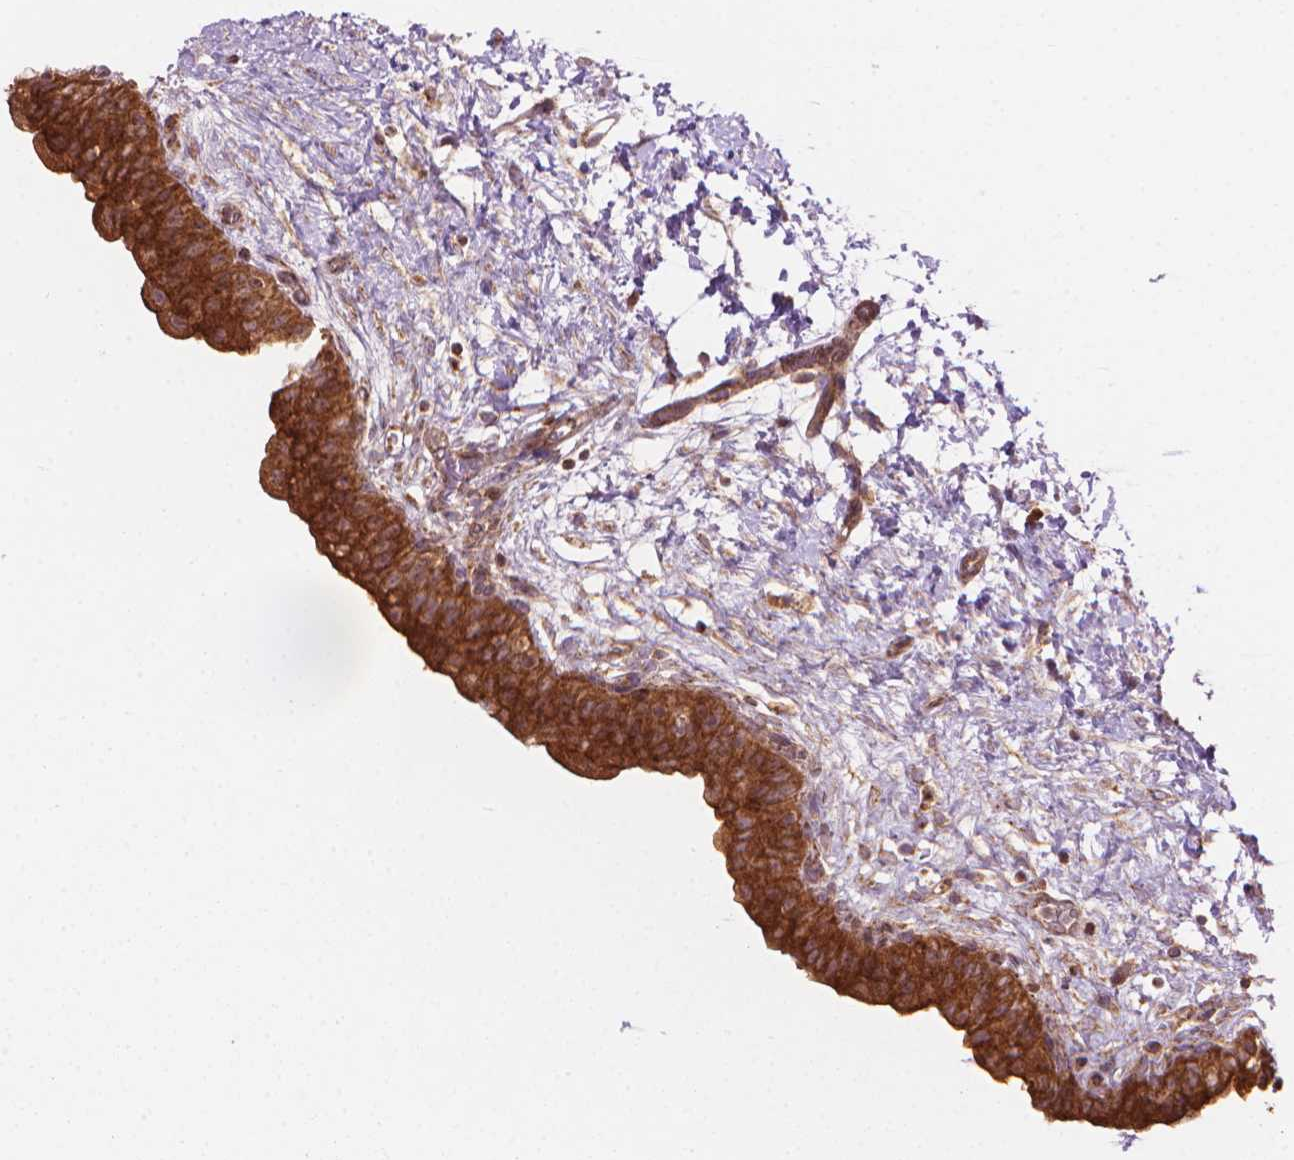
{"staining": {"intensity": "moderate", "quantity": ">75%", "location": "cytoplasmic/membranous"}, "tissue": "urinary bladder", "cell_type": "Urothelial cells", "image_type": "normal", "snomed": [{"axis": "morphology", "description": "Normal tissue, NOS"}, {"axis": "topography", "description": "Urinary bladder"}], "caption": "Immunohistochemical staining of benign human urinary bladder exhibits medium levels of moderate cytoplasmic/membranous staining in about >75% of urothelial cells.", "gene": "VARS2", "patient": {"sex": "male", "age": 69}}